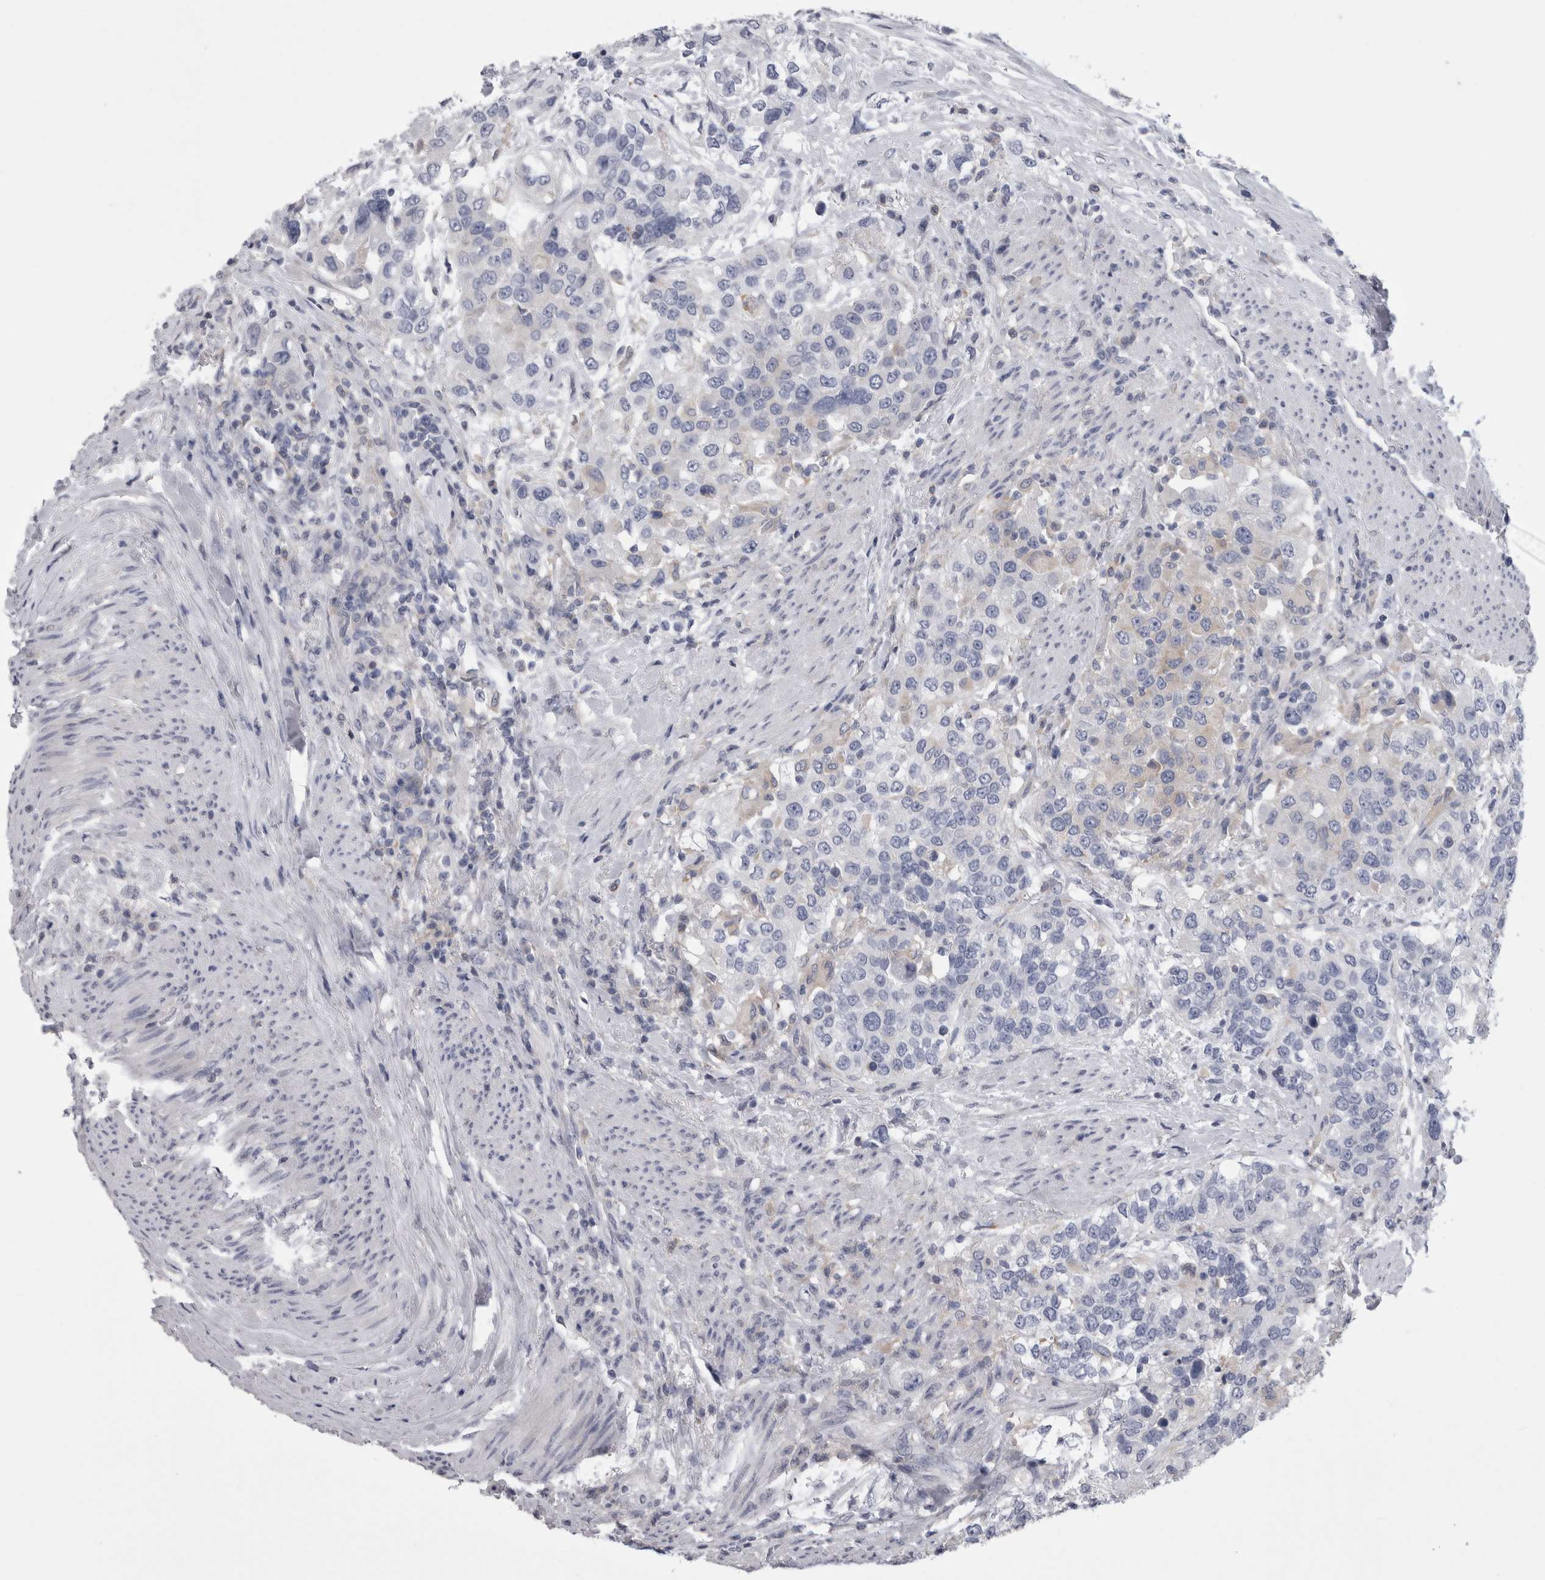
{"staining": {"intensity": "negative", "quantity": "none", "location": "none"}, "tissue": "urothelial cancer", "cell_type": "Tumor cells", "image_type": "cancer", "snomed": [{"axis": "morphology", "description": "Urothelial carcinoma, High grade"}, {"axis": "topography", "description": "Urinary bladder"}], "caption": "High magnification brightfield microscopy of high-grade urothelial carcinoma stained with DAB (brown) and counterstained with hematoxylin (blue): tumor cells show no significant positivity.", "gene": "AFMID", "patient": {"sex": "female", "age": 80}}